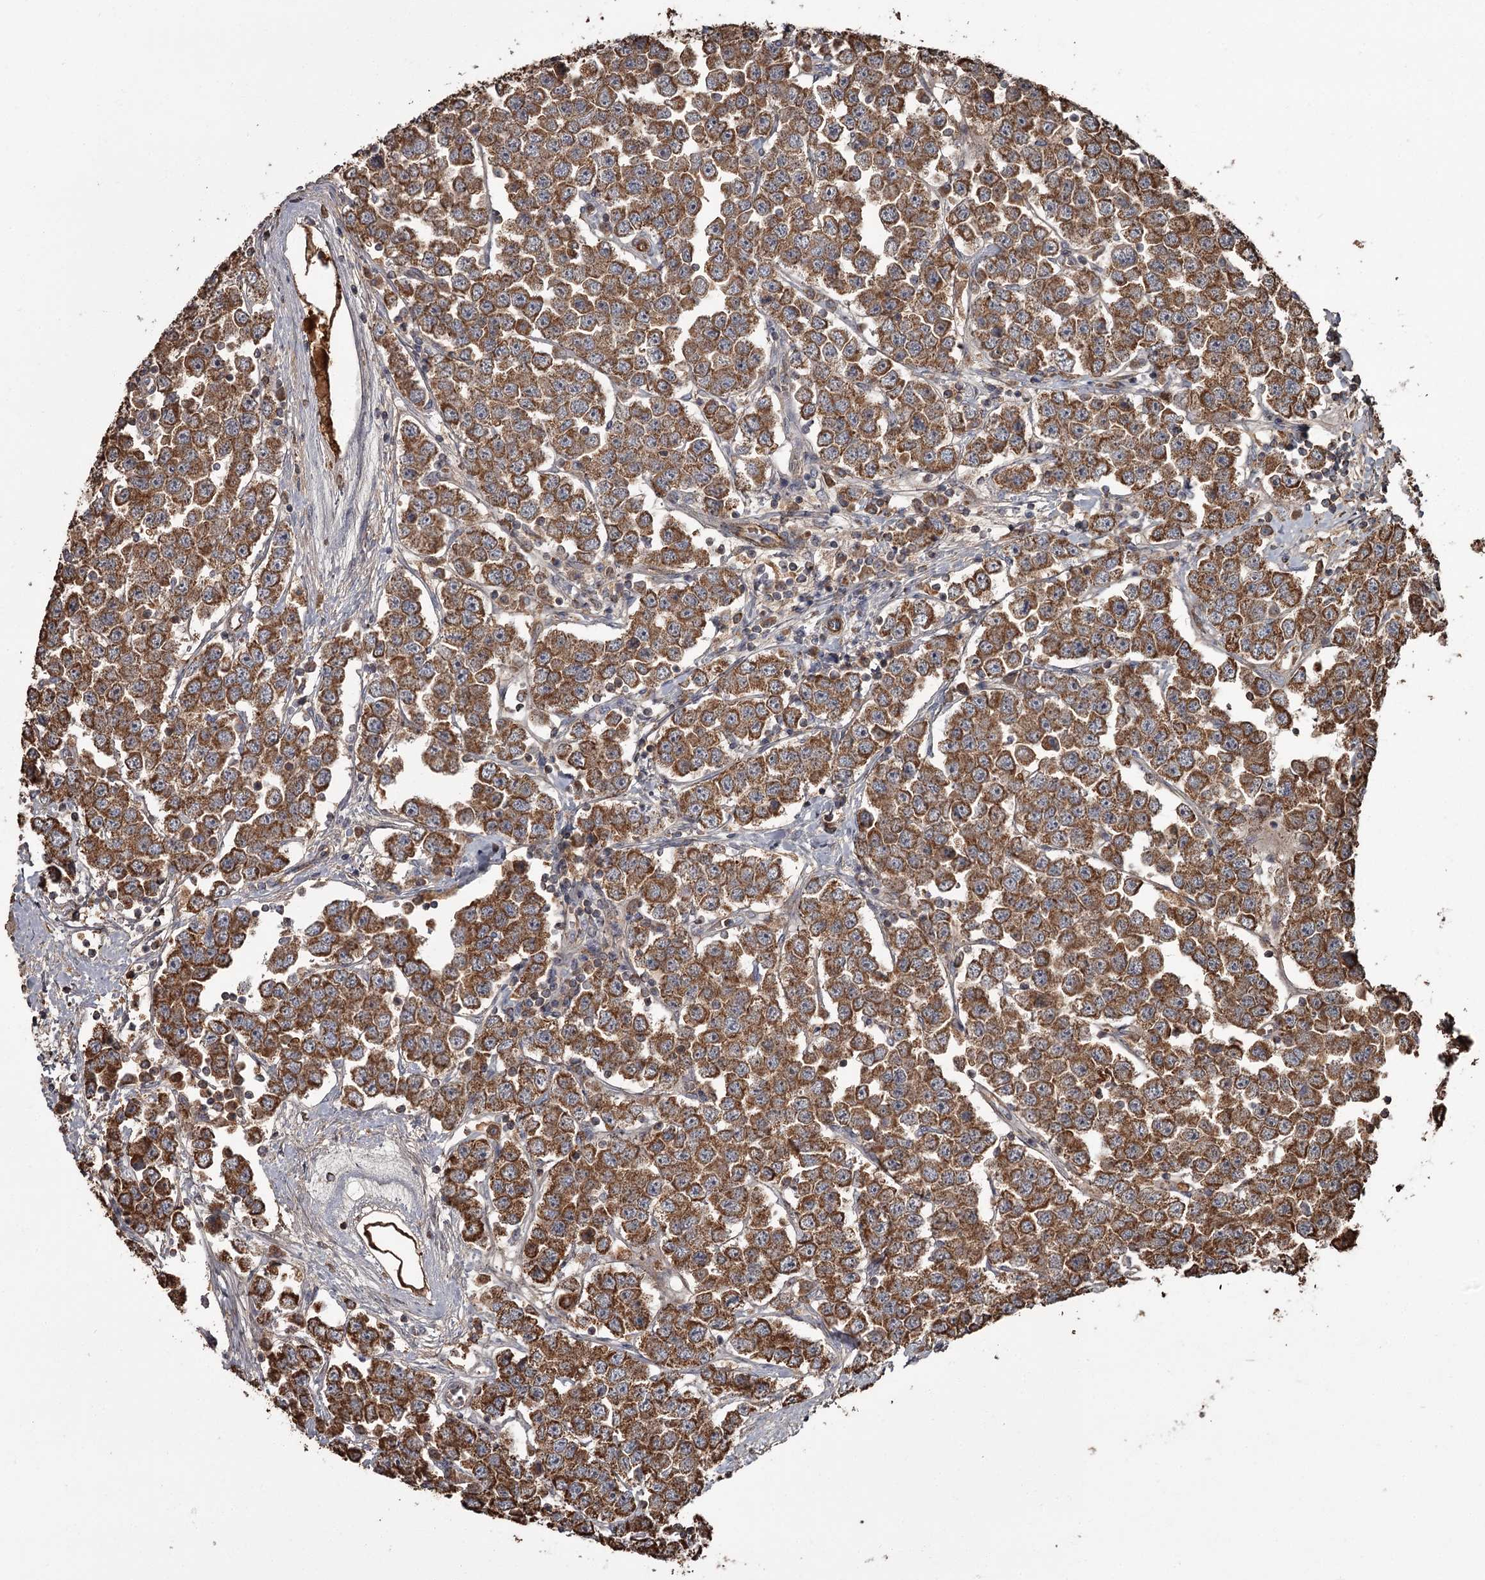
{"staining": {"intensity": "strong", "quantity": "25%-75%", "location": "cytoplasmic/membranous"}, "tissue": "testis cancer", "cell_type": "Tumor cells", "image_type": "cancer", "snomed": [{"axis": "morphology", "description": "Seminoma, NOS"}, {"axis": "topography", "description": "Testis"}], "caption": "Tumor cells display strong cytoplasmic/membranous expression in approximately 25%-75% of cells in testis cancer (seminoma).", "gene": "THAP9", "patient": {"sex": "male", "age": 28}}